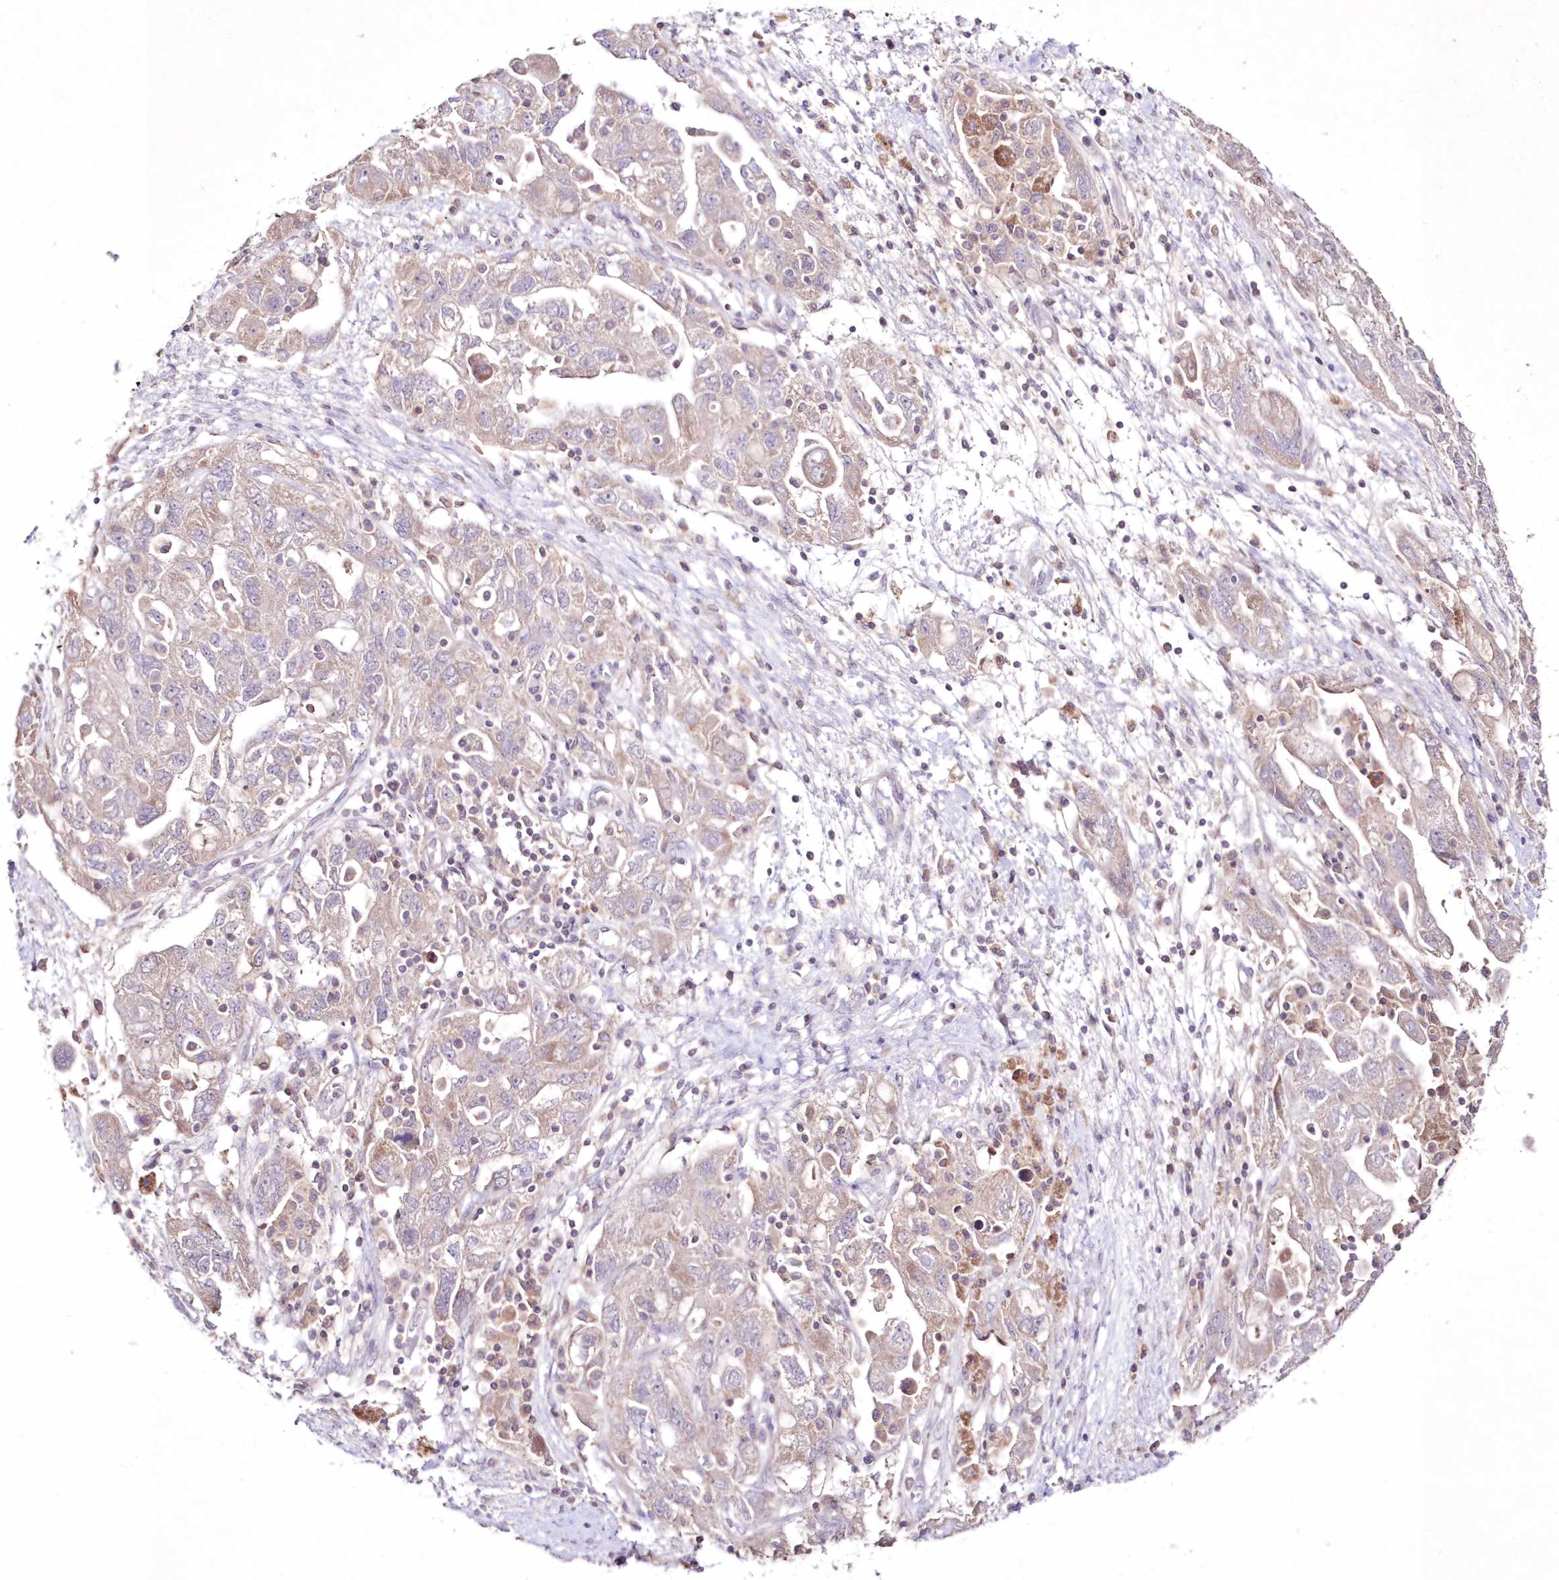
{"staining": {"intensity": "weak", "quantity": "<25%", "location": "cytoplasmic/membranous"}, "tissue": "ovarian cancer", "cell_type": "Tumor cells", "image_type": "cancer", "snomed": [{"axis": "morphology", "description": "Carcinoma, NOS"}, {"axis": "morphology", "description": "Cystadenocarcinoma, serous, NOS"}, {"axis": "topography", "description": "Ovary"}], "caption": "There is no significant staining in tumor cells of ovarian cancer (carcinoma).", "gene": "NEU4", "patient": {"sex": "female", "age": 69}}